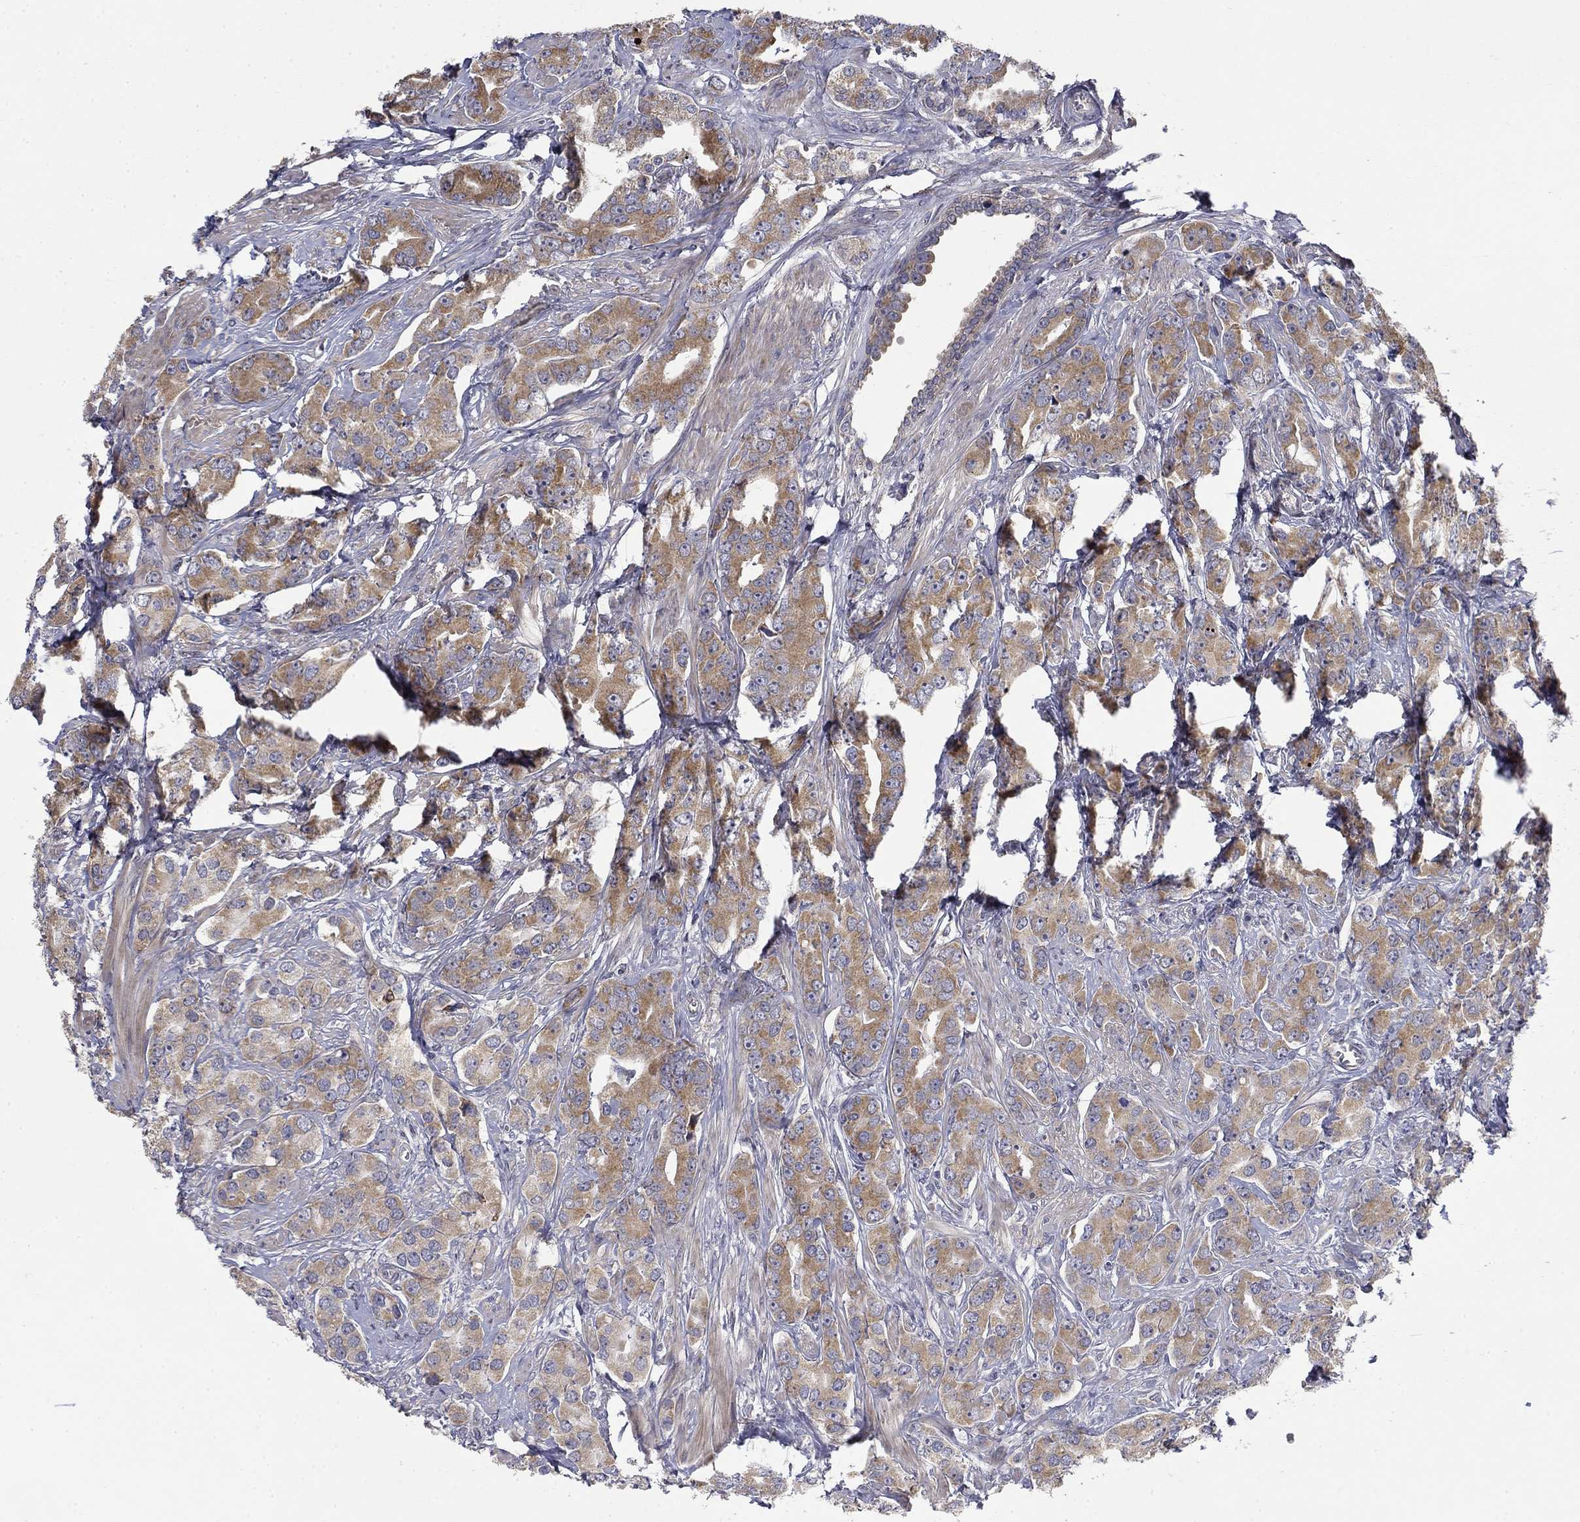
{"staining": {"intensity": "moderate", "quantity": ">75%", "location": "cytoplasmic/membranous"}, "tissue": "prostate cancer", "cell_type": "Tumor cells", "image_type": "cancer", "snomed": [{"axis": "morphology", "description": "Adenocarcinoma, NOS"}, {"axis": "topography", "description": "Prostate"}], "caption": "Approximately >75% of tumor cells in prostate cancer (adenocarcinoma) exhibit moderate cytoplasmic/membranous protein positivity as visualized by brown immunohistochemical staining.", "gene": "MMAA", "patient": {"sex": "male", "age": 67}}